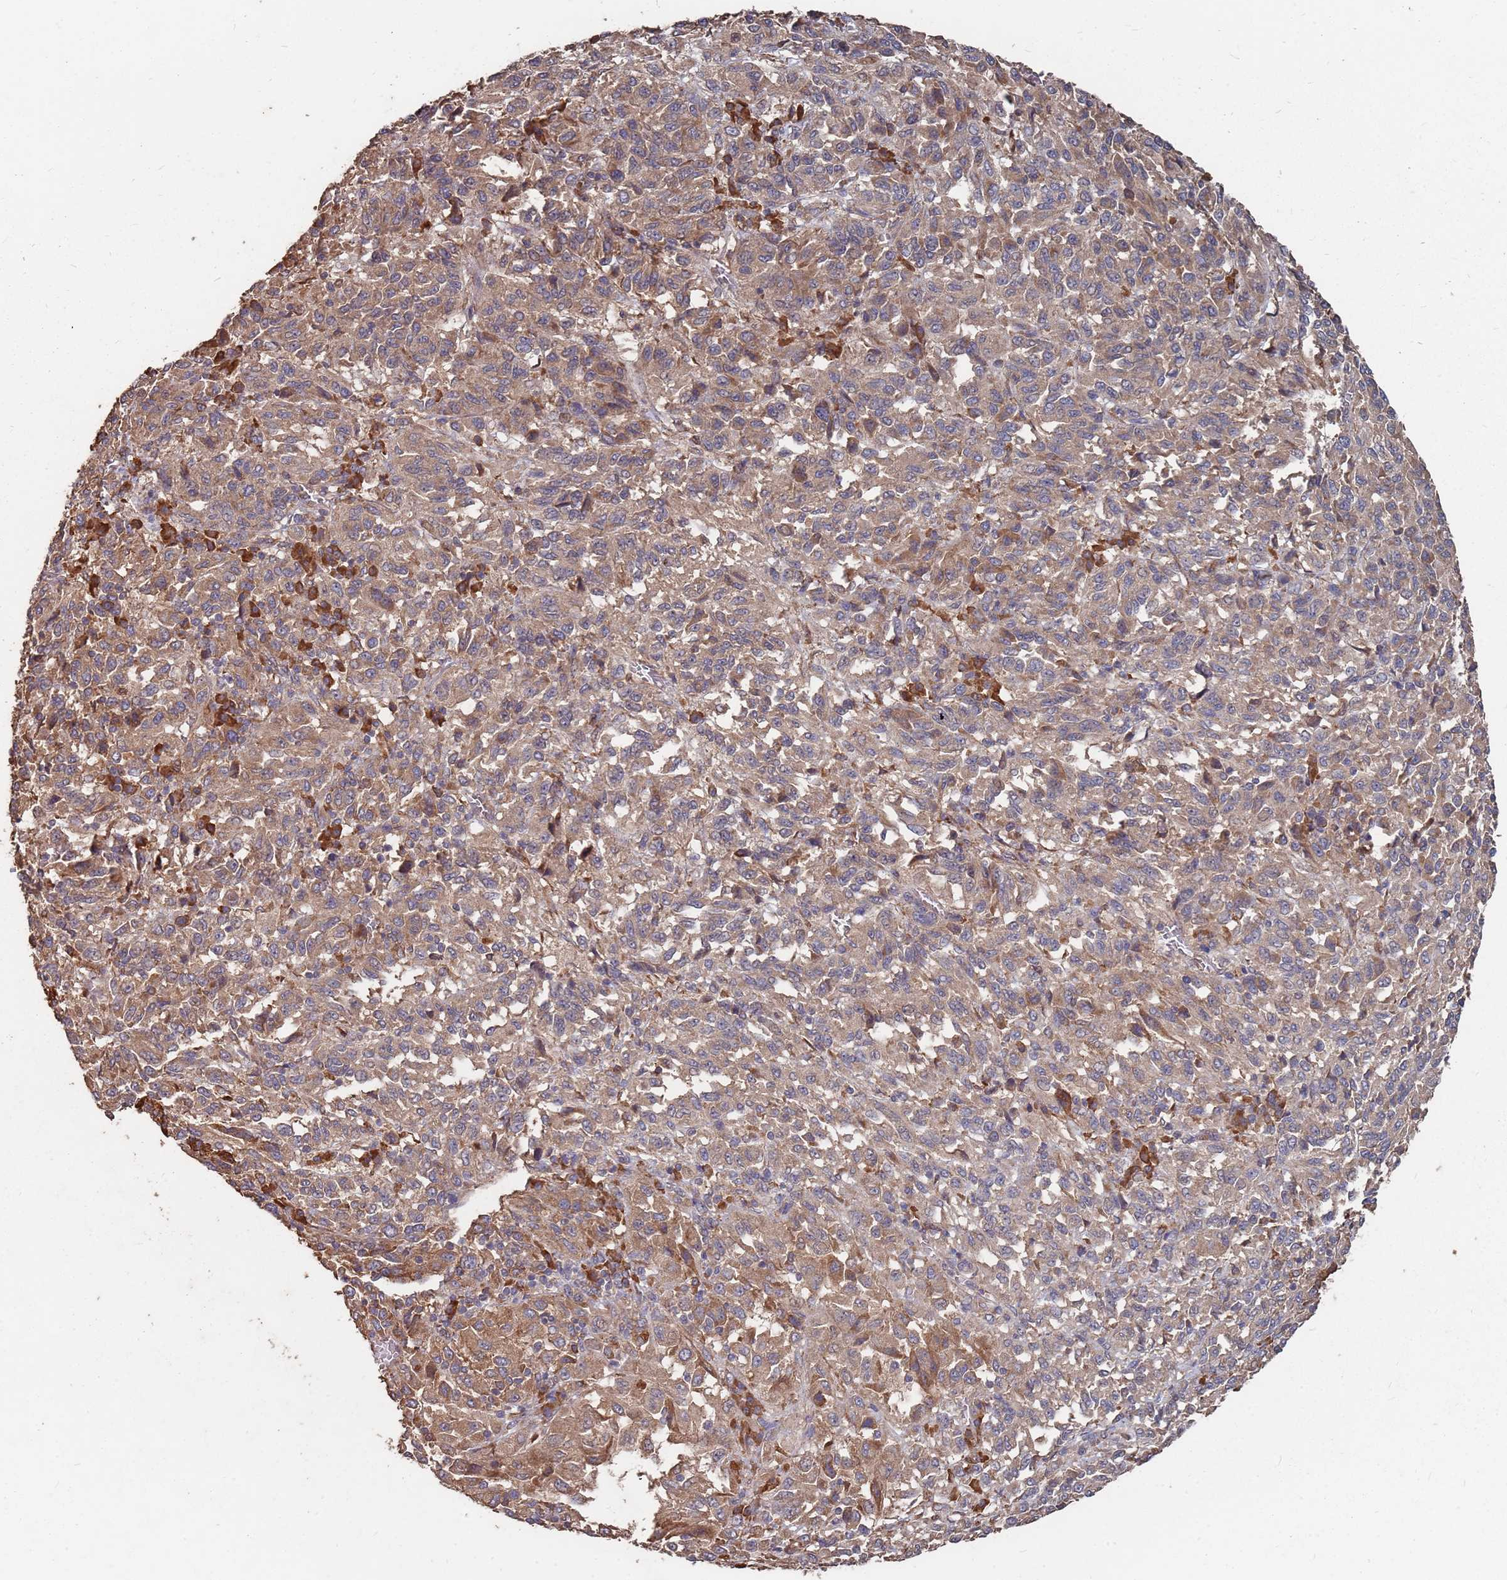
{"staining": {"intensity": "moderate", "quantity": ">75%", "location": "cytoplasmic/membranous"}, "tissue": "melanoma", "cell_type": "Tumor cells", "image_type": "cancer", "snomed": [{"axis": "morphology", "description": "Malignant melanoma, Metastatic site"}, {"axis": "topography", "description": "Lung"}], "caption": "Immunohistochemistry (DAB (3,3'-diaminobenzidine)) staining of human melanoma reveals moderate cytoplasmic/membranous protein positivity in about >75% of tumor cells.", "gene": "ATG5", "patient": {"sex": "male", "age": 64}}